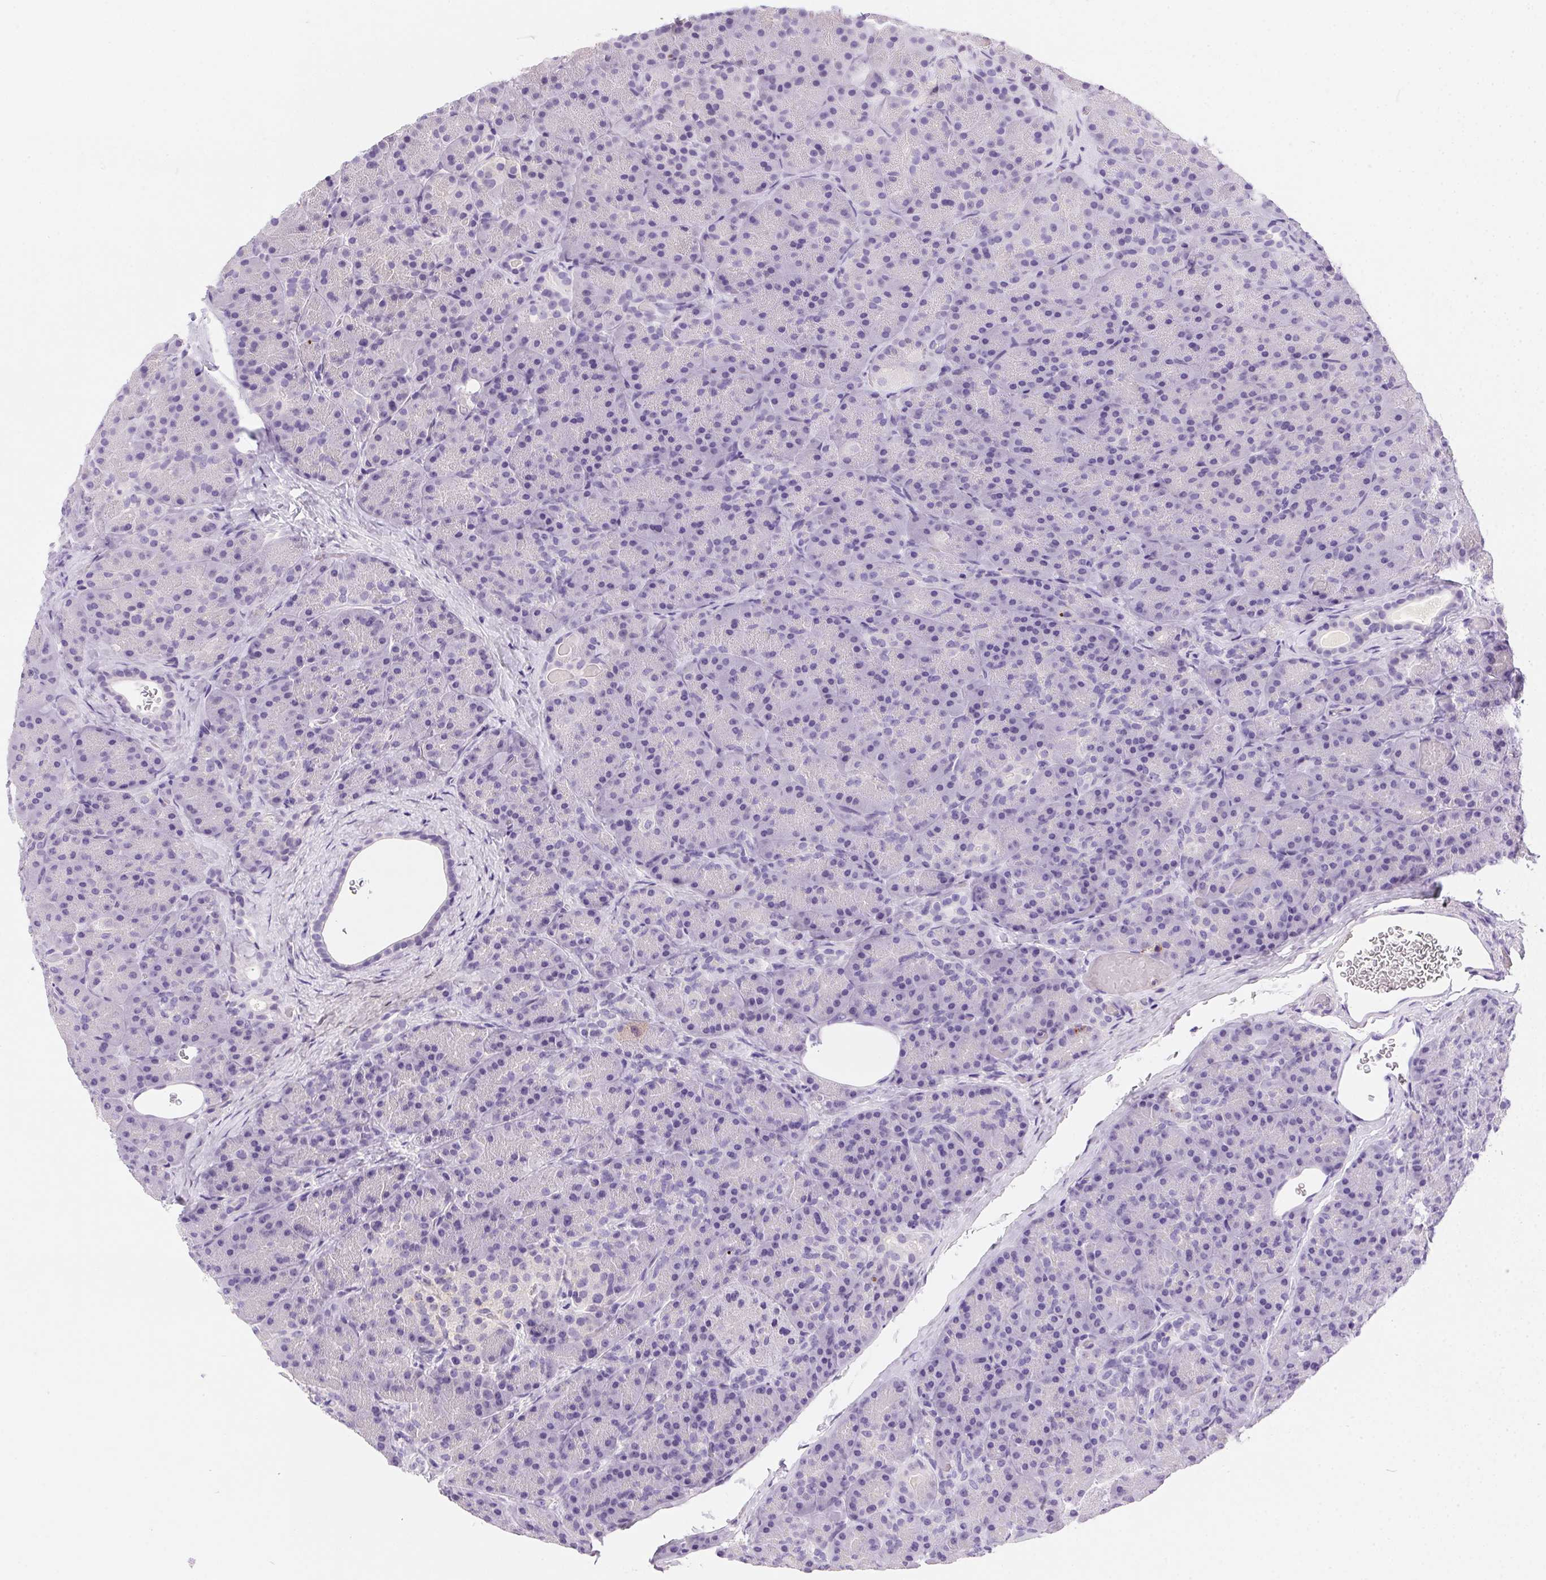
{"staining": {"intensity": "negative", "quantity": "none", "location": "none"}, "tissue": "pancreas", "cell_type": "Exocrine glandular cells", "image_type": "normal", "snomed": [{"axis": "morphology", "description": "Normal tissue, NOS"}, {"axis": "topography", "description": "Pancreas"}], "caption": "The photomicrograph displays no significant staining in exocrine glandular cells of pancreas. (DAB (3,3'-diaminobenzidine) IHC, high magnification).", "gene": "SSTR4", "patient": {"sex": "male", "age": 57}}